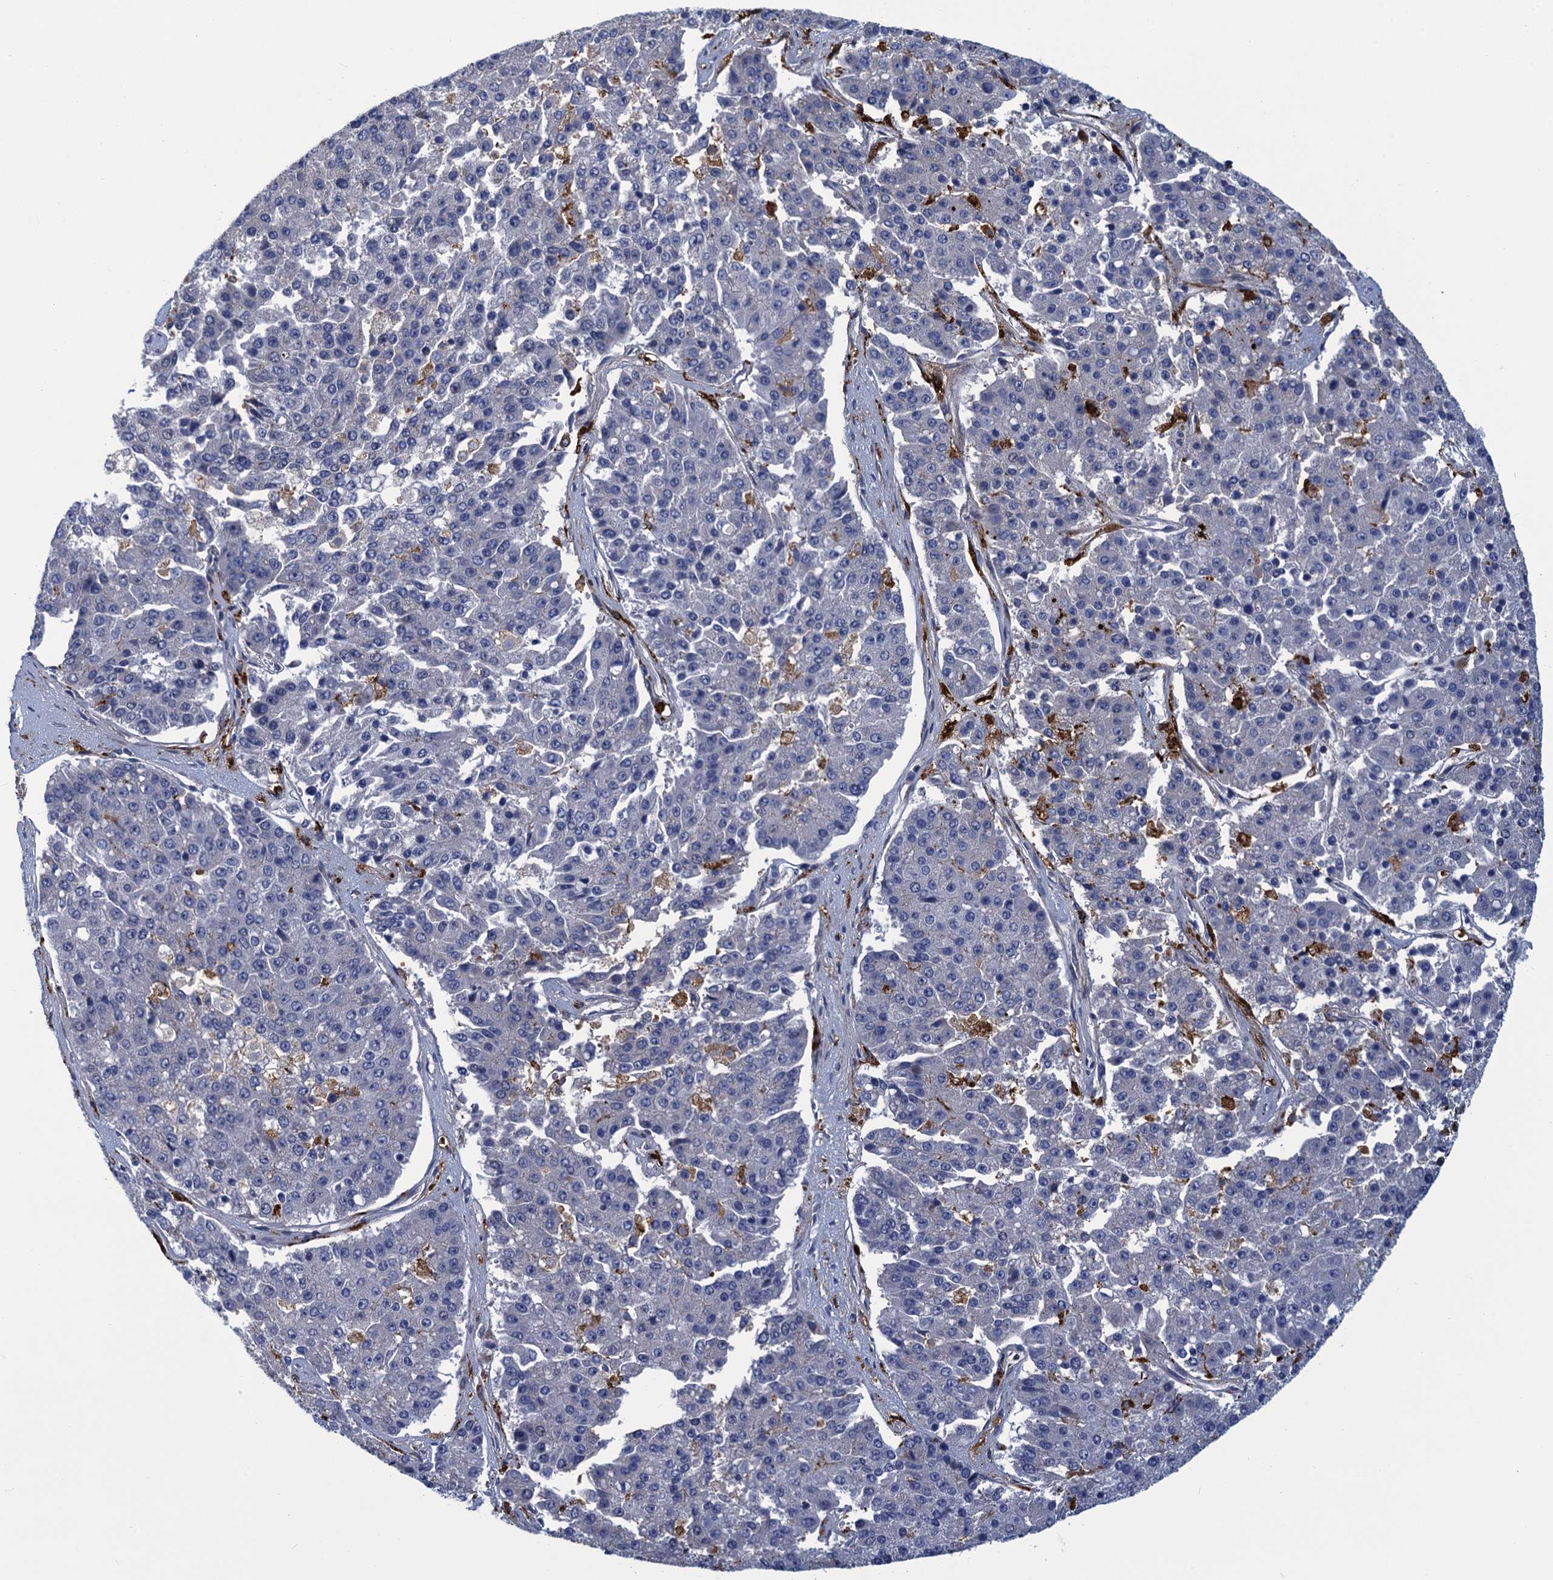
{"staining": {"intensity": "negative", "quantity": "none", "location": "none"}, "tissue": "pancreatic cancer", "cell_type": "Tumor cells", "image_type": "cancer", "snomed": [{"axis": "morphology", "description": "Adenocarcinoma, NOS"}, {"axis": "topography", "description": "Pancreas"}], "caption": "Immunohistochemistry photomicrograph of human pancreatic adenocarcinoma stained for a protein (brown), which demonstrates no expression in tumor cells. (DAB IHC visualized using brightfield microscopy, high magnification).", "gene": "DNHD1", "patient": {"sex": "male", "age": 50}}